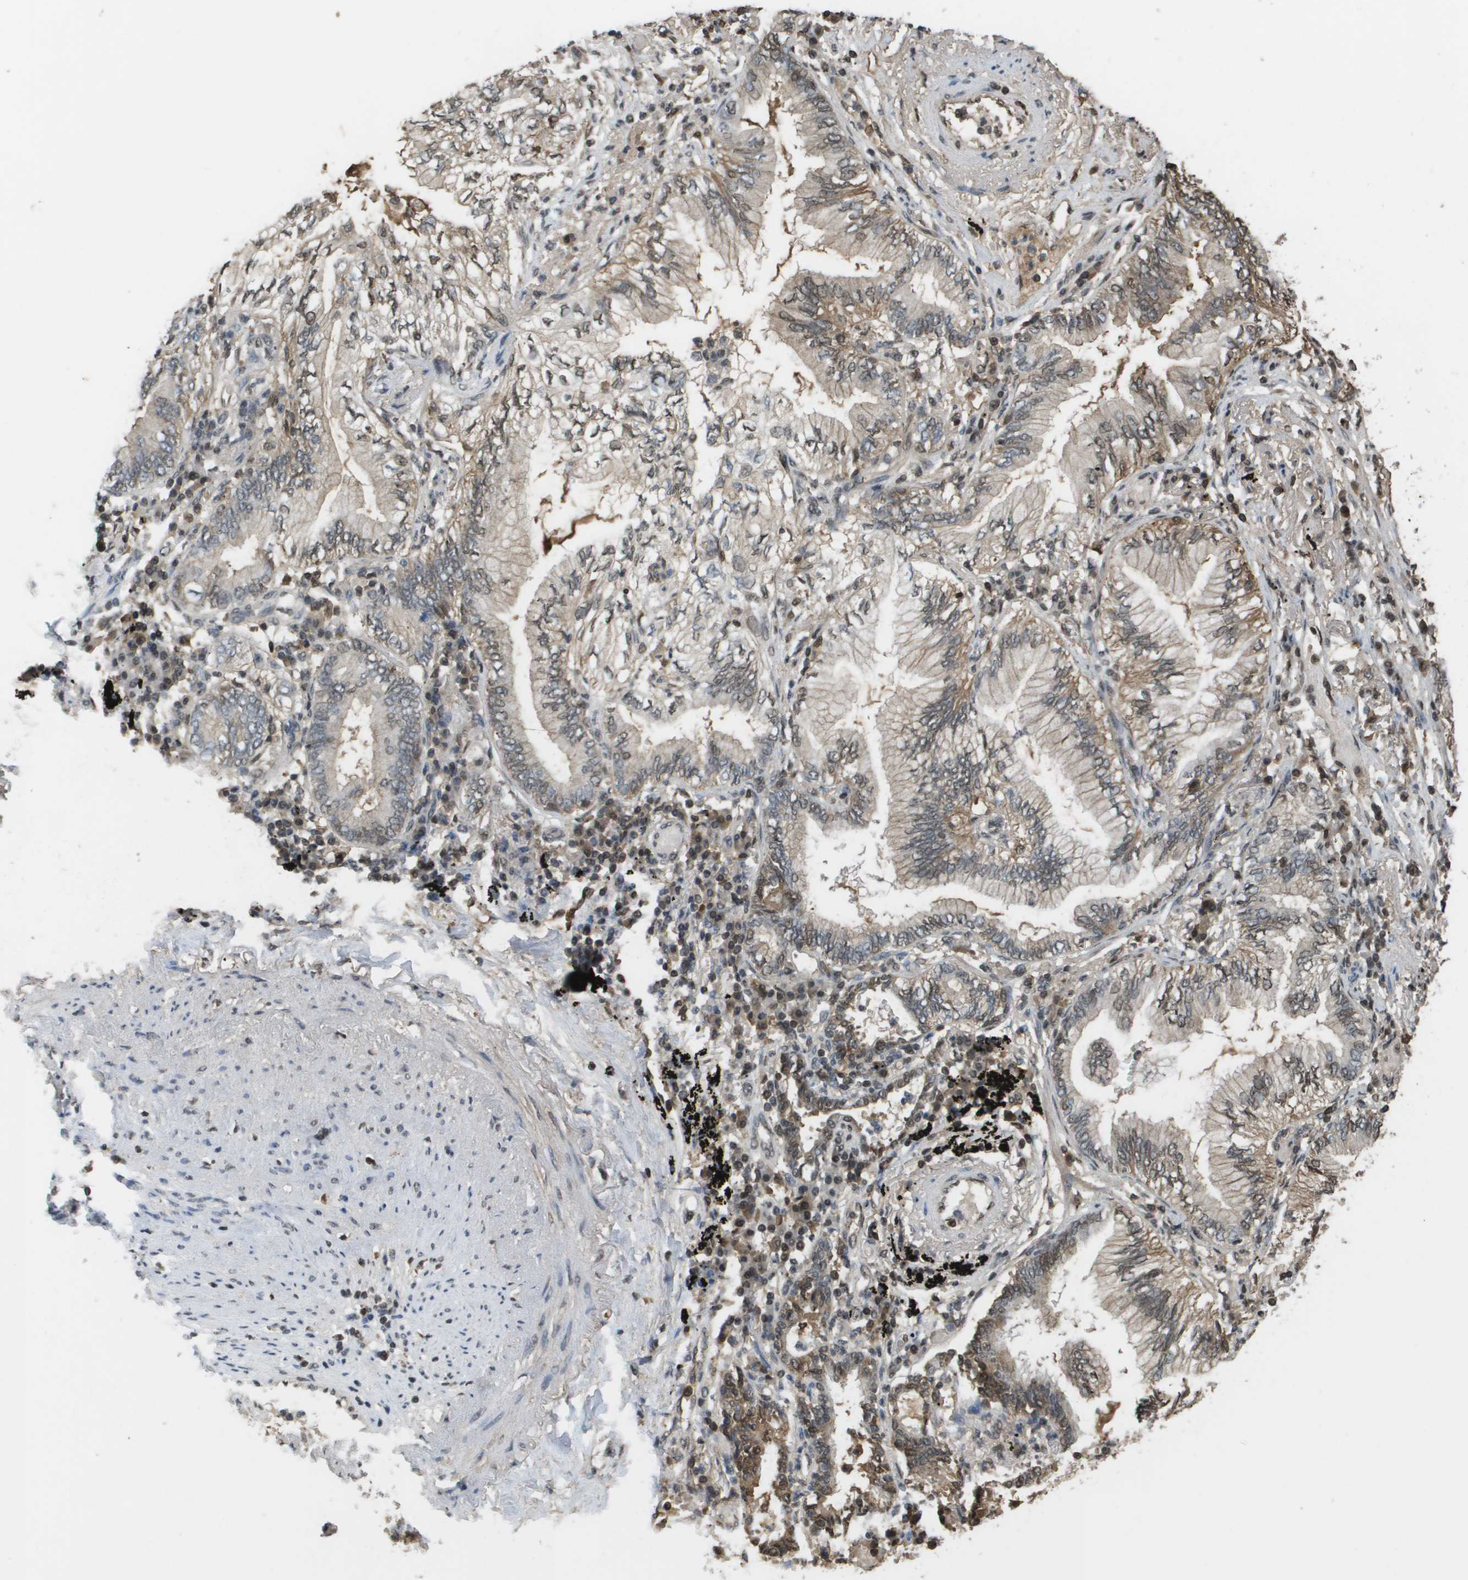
{"staining": {"intensity": "weak", "quantity": "<25%", "location": "cytoplasmic/membranous,nuclear"}, "tissue": "lung cancer", "cell_type": "Tumor cells", "image_type": "cancer", "snomed": [{"axis": "morphology", "description": "Normal tissue, NOS"}, {"axis": "morphology", "description": "Adenocarcinoma, NOS"}, {"axis": "topography", "description": "Bronchus"}, {"axis": "topography", "description": "Lung"}], "caption": "This image is of lung cancer (adenocarcinoma) stained with immunohistochemistry (IHC) to label a protein in brown with the nuclei are counter-stained blue. There is no positivity in tumor cells.", "gene": "NDRG2", "patient": {"sex": "female", "age": 70}}